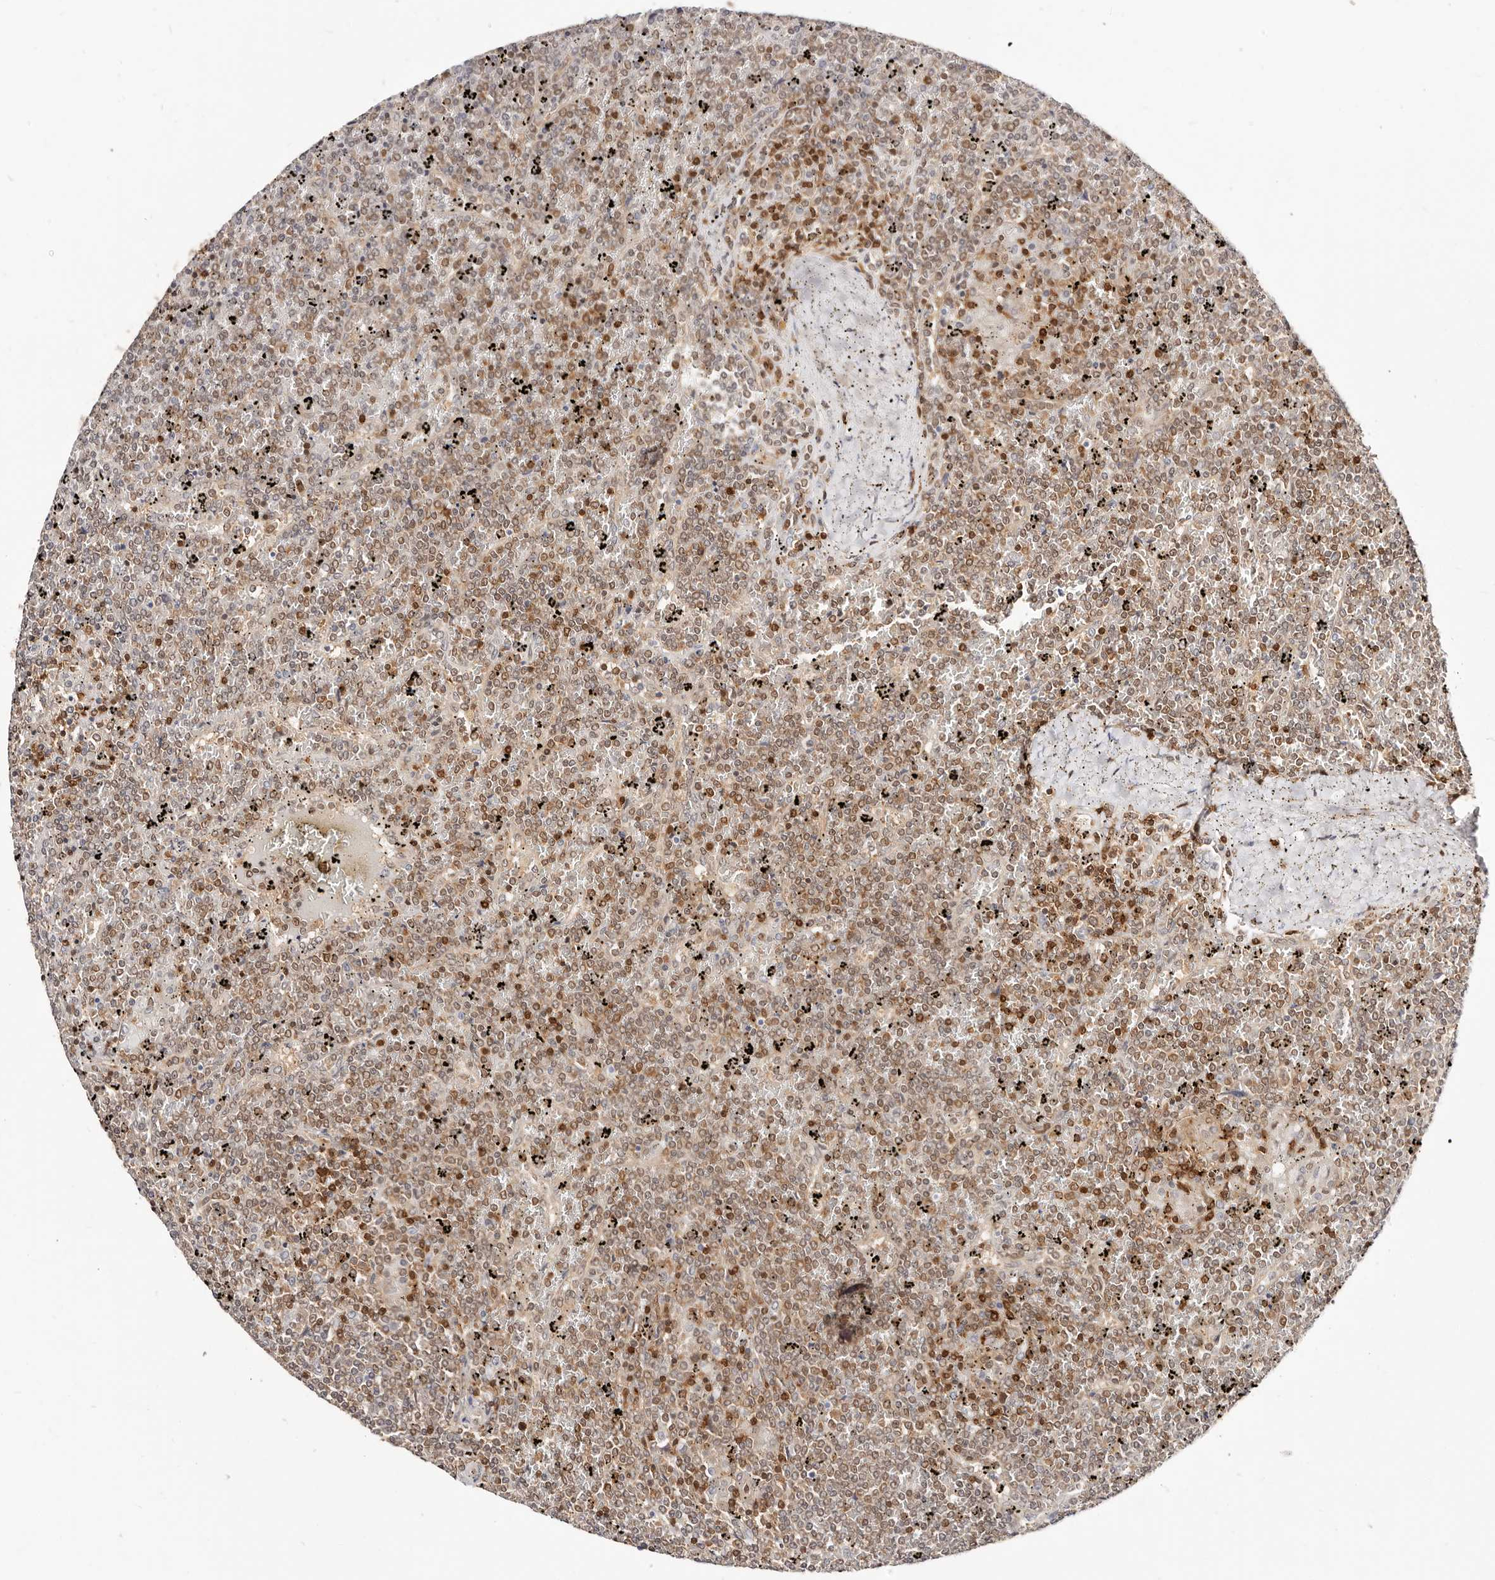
{"staining": {"intensity": "moderate", "quantity": "<25%", "location": "cytoplasmic/membranous,nuclear"}, "tissue": "lymphoma", "cell_type": "Tumor cells", "image_type": "cancer", "snomed": [{"axis": "morphology", "description": "Malignant lymphoma, non-Hodgkin's type, Low grade"}, {"axis": "topography", "description": "Spleen"}], "caption": "The micrograph displays immunohistochemical staining of low-grade malignant lymphoma, non-Hodgkin's type. There is moderate cytoplasmic/membranous and nuclear staining is identified in approximately <25% of tumor cells. Nuclei are stained in blue.", "gene": "STAT5A", "patient": {"sex": "female", "age": 19}}